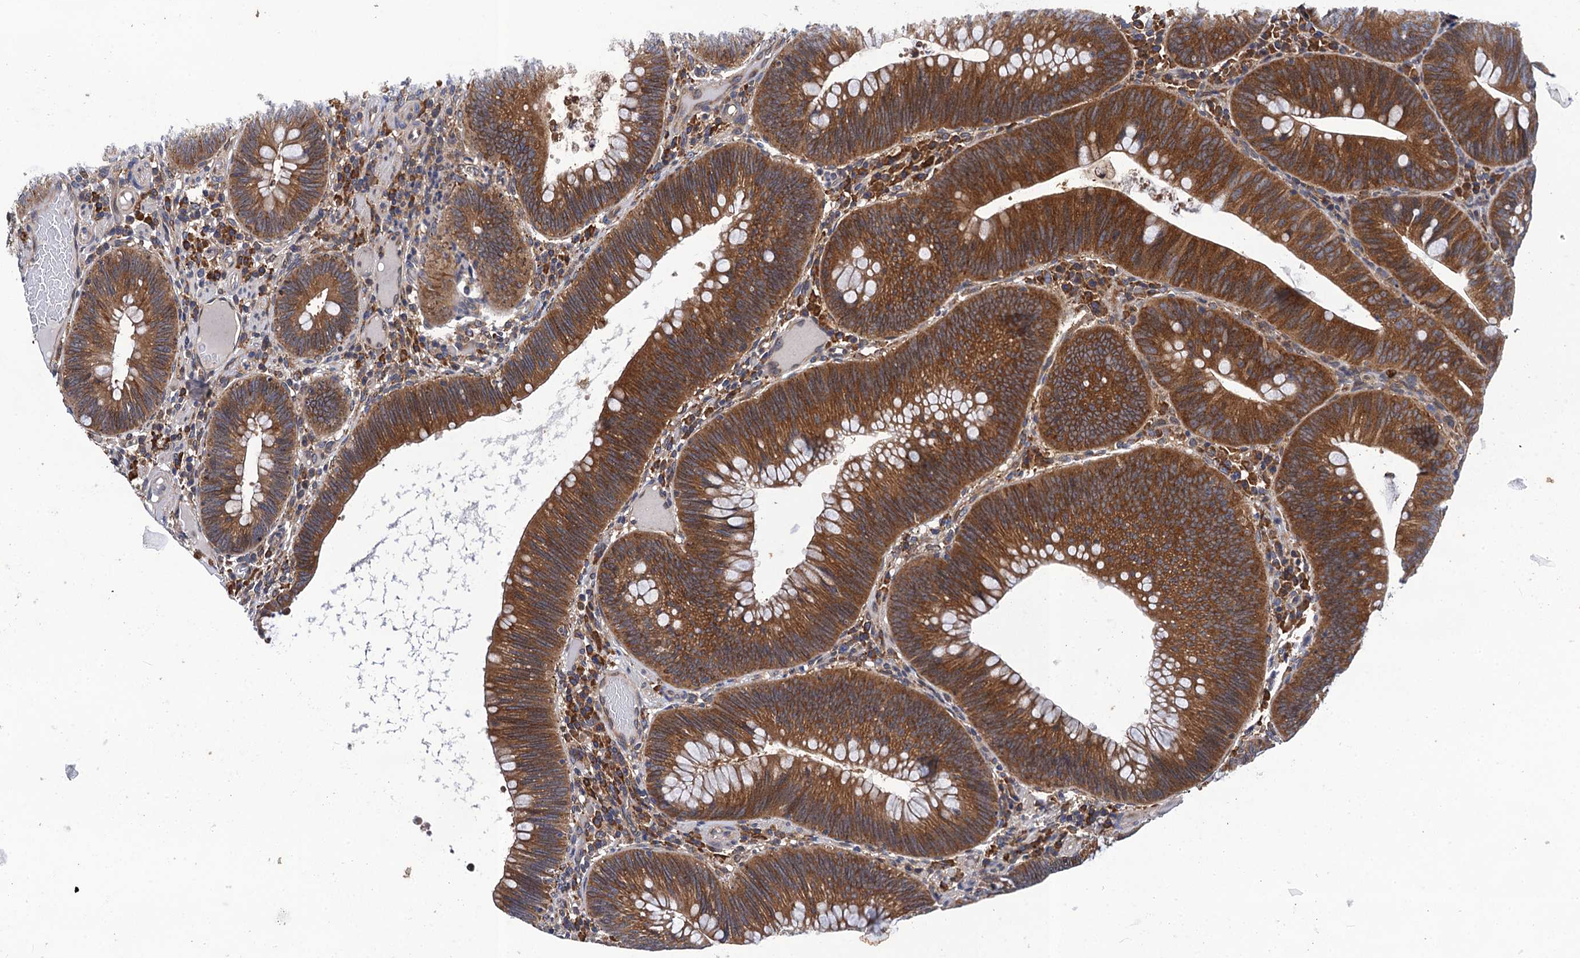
{"staining": {"intensity": "strong", "quantity": ">75%", "location": "cytoplasmic/membranous"}, "tissue": "colorectal cancer", "cell_type": "Tumor cells", "image_type": "cancer", "snomed": [{"axis": "morphology", "description": "Adenocarcinoma, NOS"}, {"axis": "topography", "description": "Rectum"}], "caption": "Immunohistochemistry staining of colorectal adenocarcinoma, which reveals high levels of strong cytoplasmic/membranous expression in about >75% of tumor cells indicating strong cytoplasmic/membranous protein expression. The staining was performed using DAB (3,3'-diaminobenzidine) (brown) for protein detection and nuclei were counterstained in hematoxylin (blue).", "gene": "PGLS", "patient": {"sex": "female", "age": 75}}